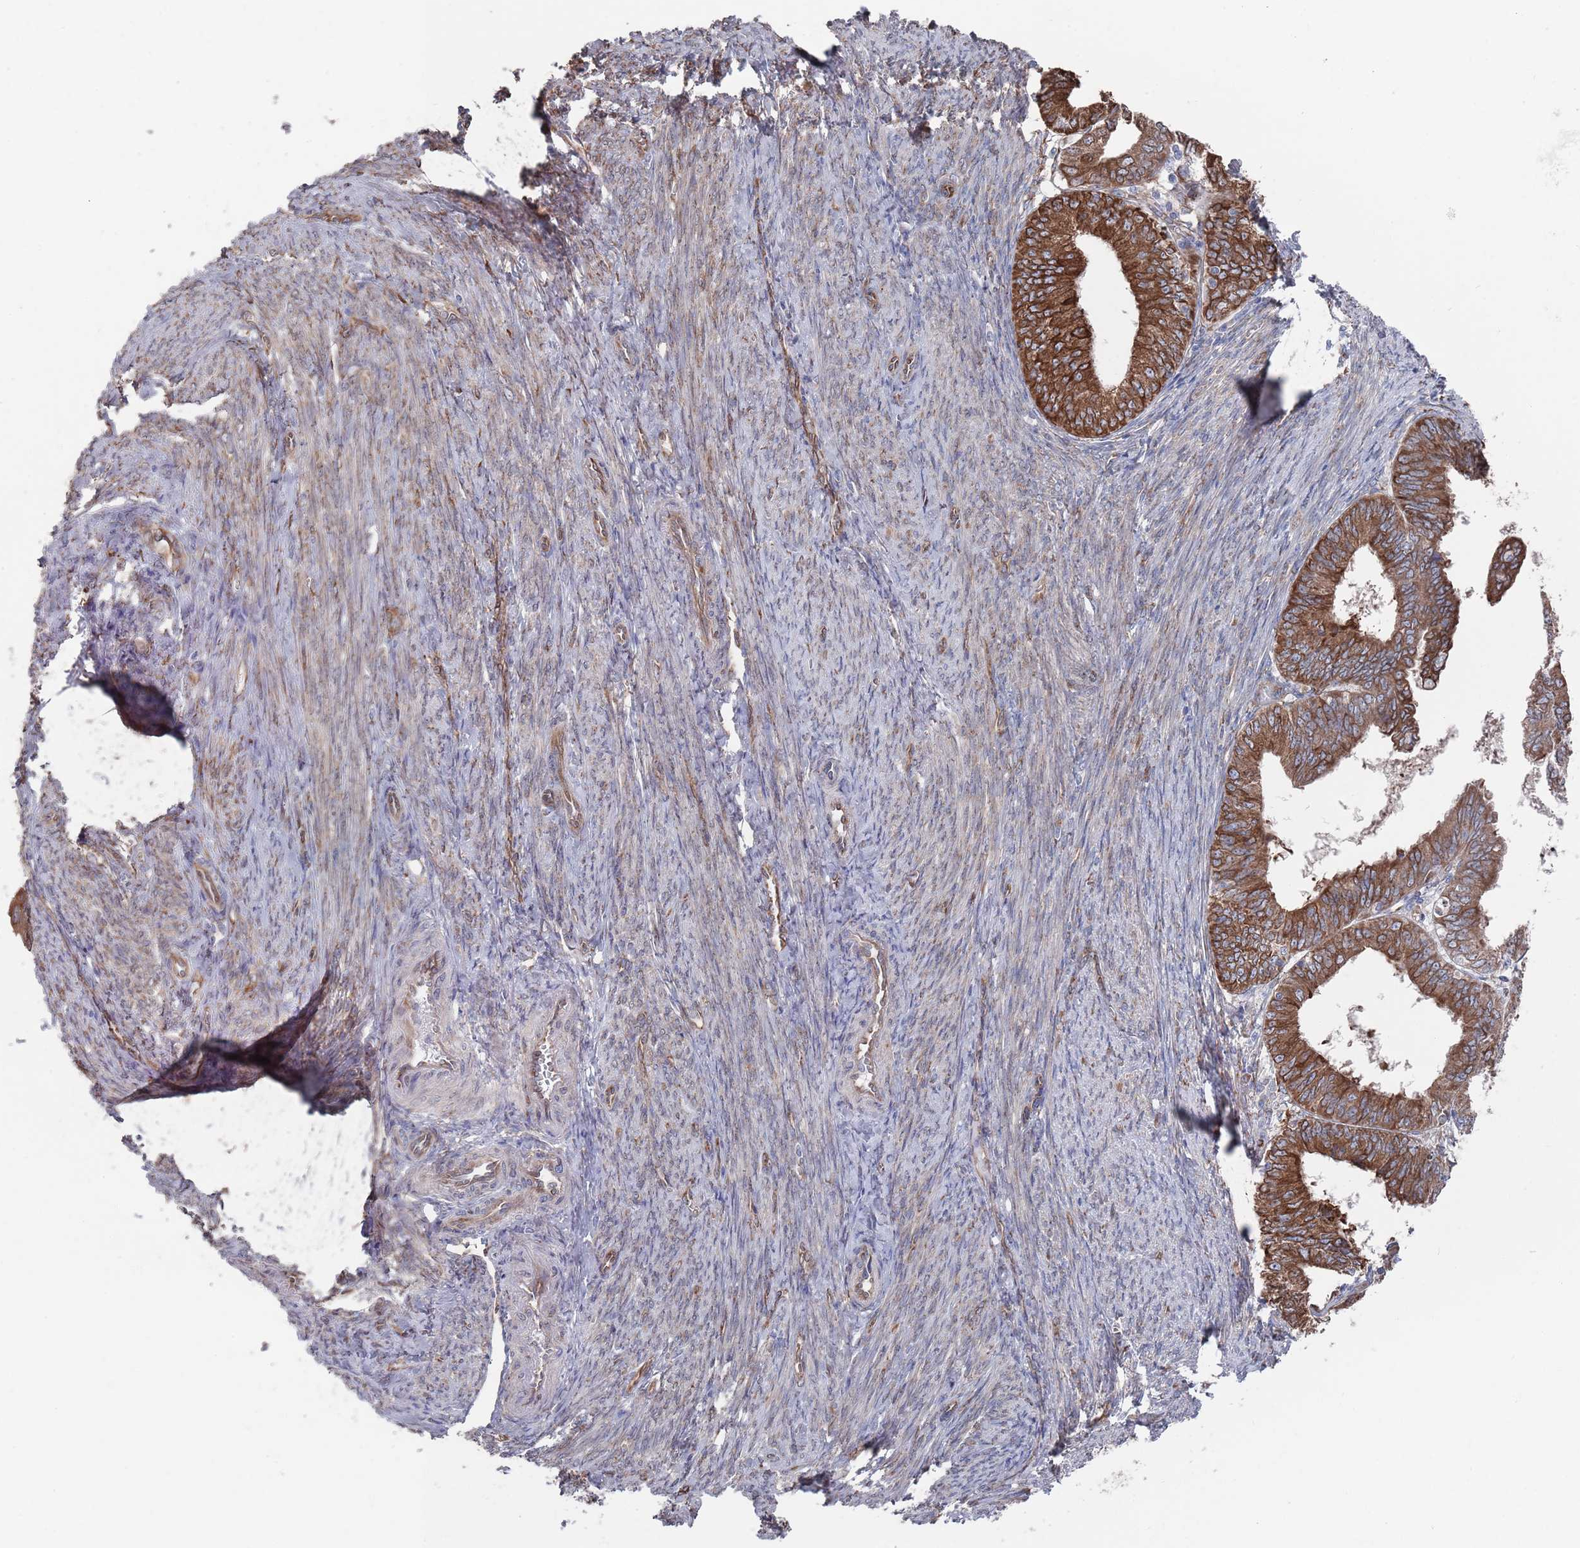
{"staining": {"intensity": "strong", "quantity": ">75%", "location": "cytoplasmic/membranous"}, "tissue": "endometrial cancer", "cell_type": "Tumor cells", "image_type": "cancer", "snomed": [{"axis": "morphology", "description": "Adenocarcinoma, NOS"}, {"axis": "topography", "description": "Endometrium"}], "caption": "Immunohistochemistry (DAB) staining of adenocarcinoma (endometrial) demonstrates strong cytoplasmic/membranous protein positivity in about >75% of tumor cells.", "gene": "CCDC106", "patient": {"sex": "female", "age": 56}}